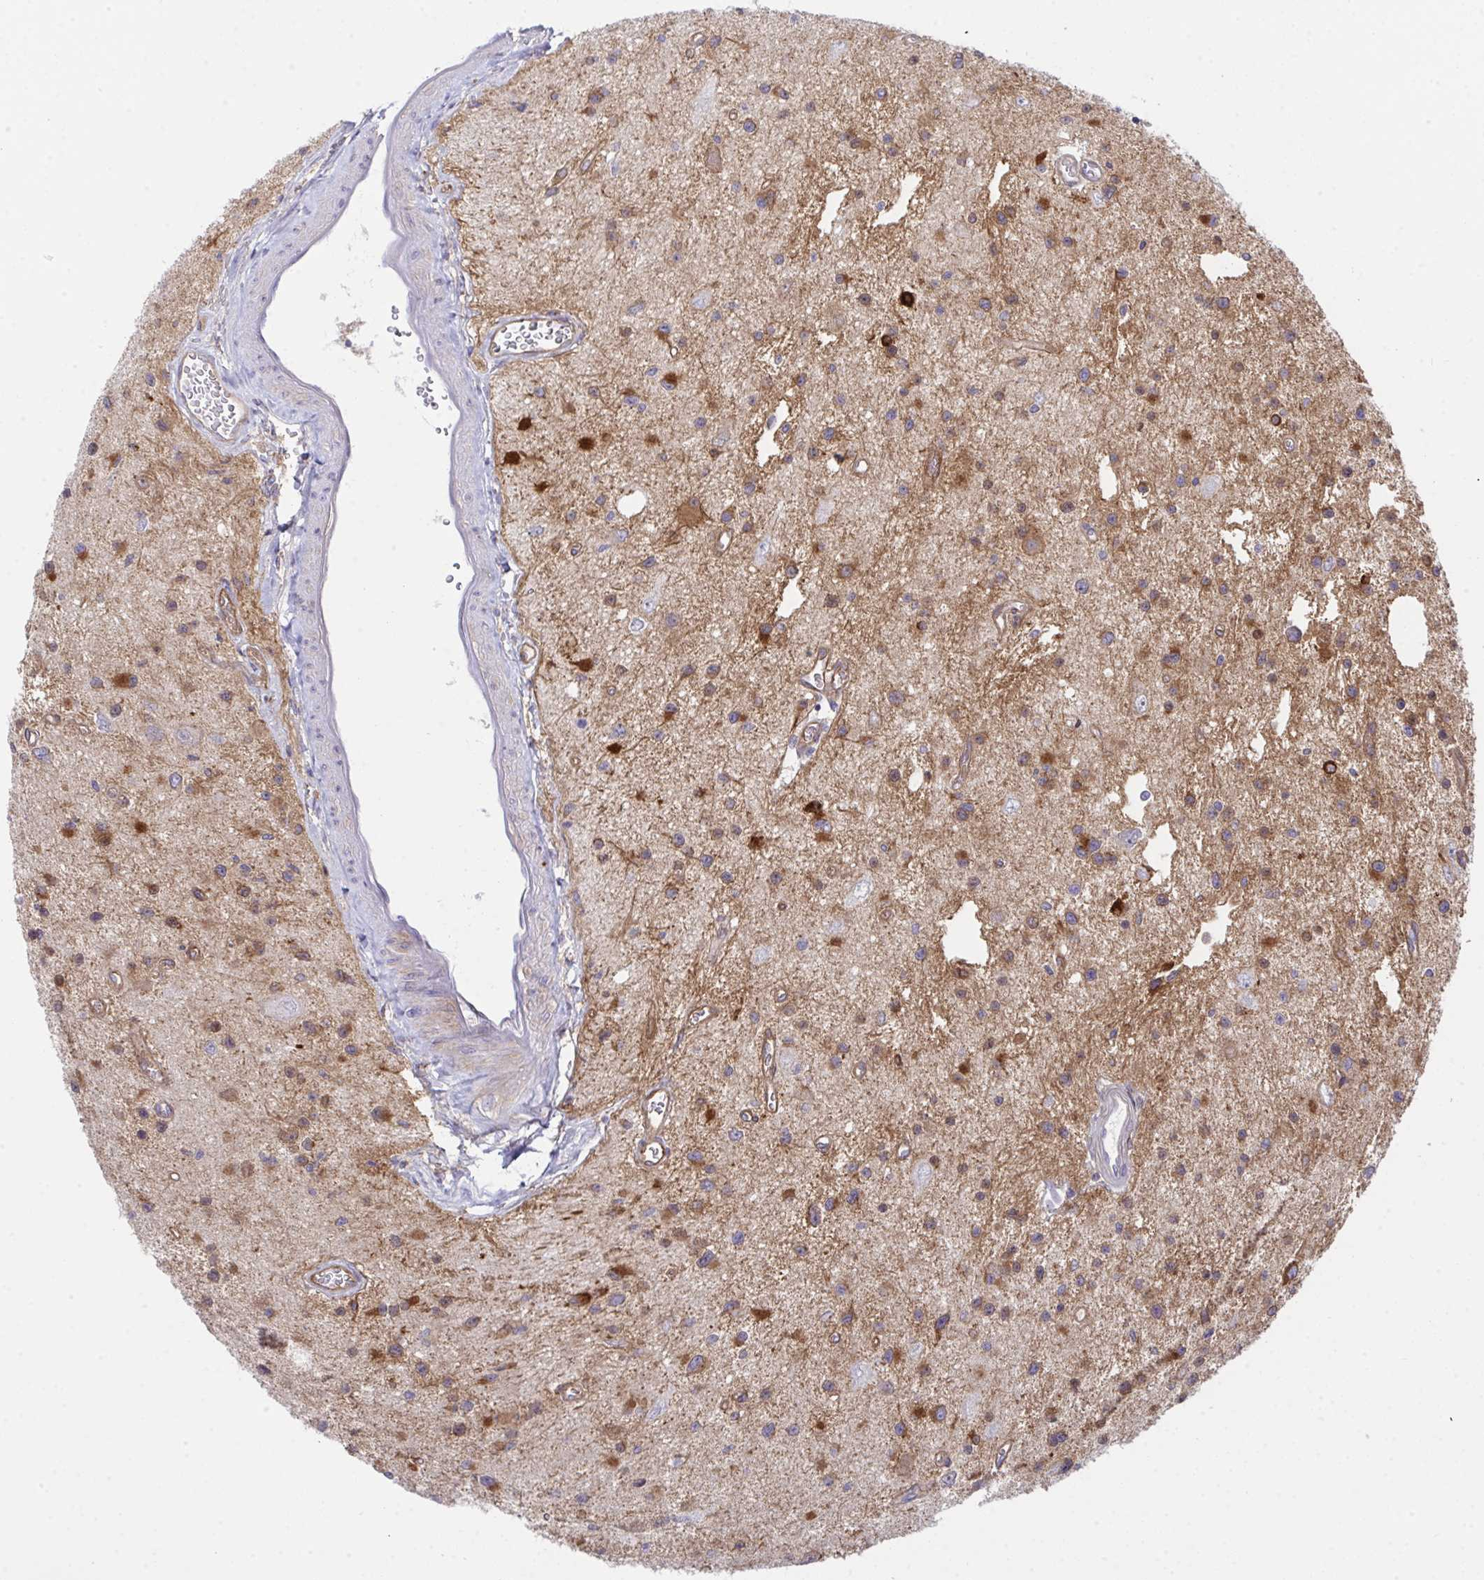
{"staining": {"intensity": "moderate", "quantity": "25%-75%", "location": "cytoplasmic/membranous"}, "tissue": "glioma", "cell_type": "Tumor cells", "image_type": "cancer", "snomed": [{"axis": "morphology", "description": "Glioma, malignant, Low grade"}, {"axis": "topography", "description": "Brain"}], "caption": "There is medium levels of moderate cytoplasmic/membranous positivity in tumor cells of glioma, as demonstrated by immunohistochemical staining (brown color).", "gene": "GAB1", "patient": {"sex": "male", "age": 43}}